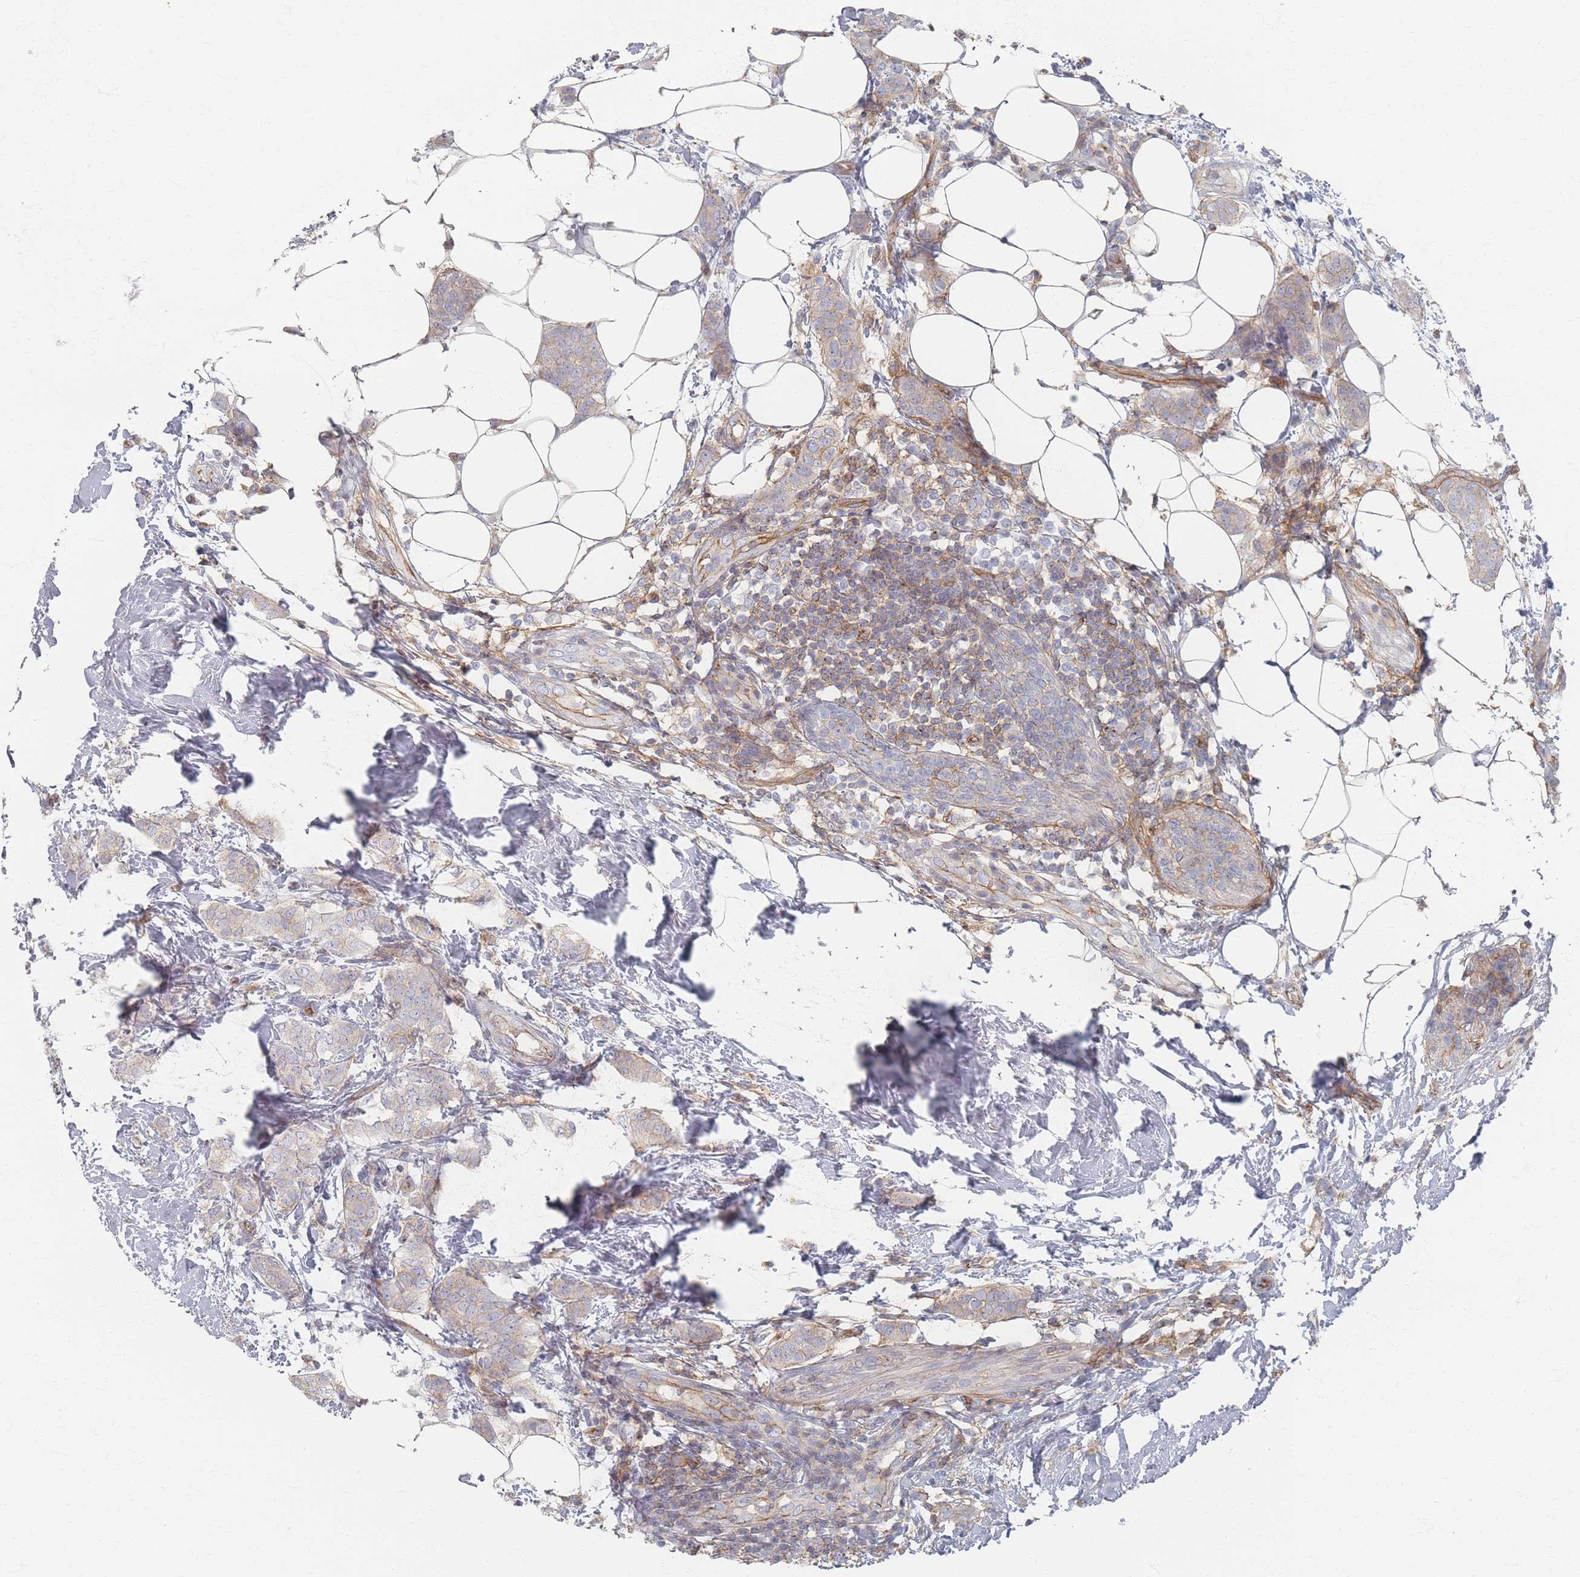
{"staining": {"intensity": "weak", "quantity": "<25%", "location": "cytoplasmic/membranous"}, "tissue": "breast cancer", "cell_type": "Tumor cells", "image_type": "cancer", "snomed": [{"axis": "morphology", "description": "Duct carcinoma"}, {"axis": "topography", "description": "Breast"}], "caption": "The micrograph exhibits no staining of tumor cells in breast cancer.", "gene": "GNB1", "patient": {"sex": "female", "age": 72}}